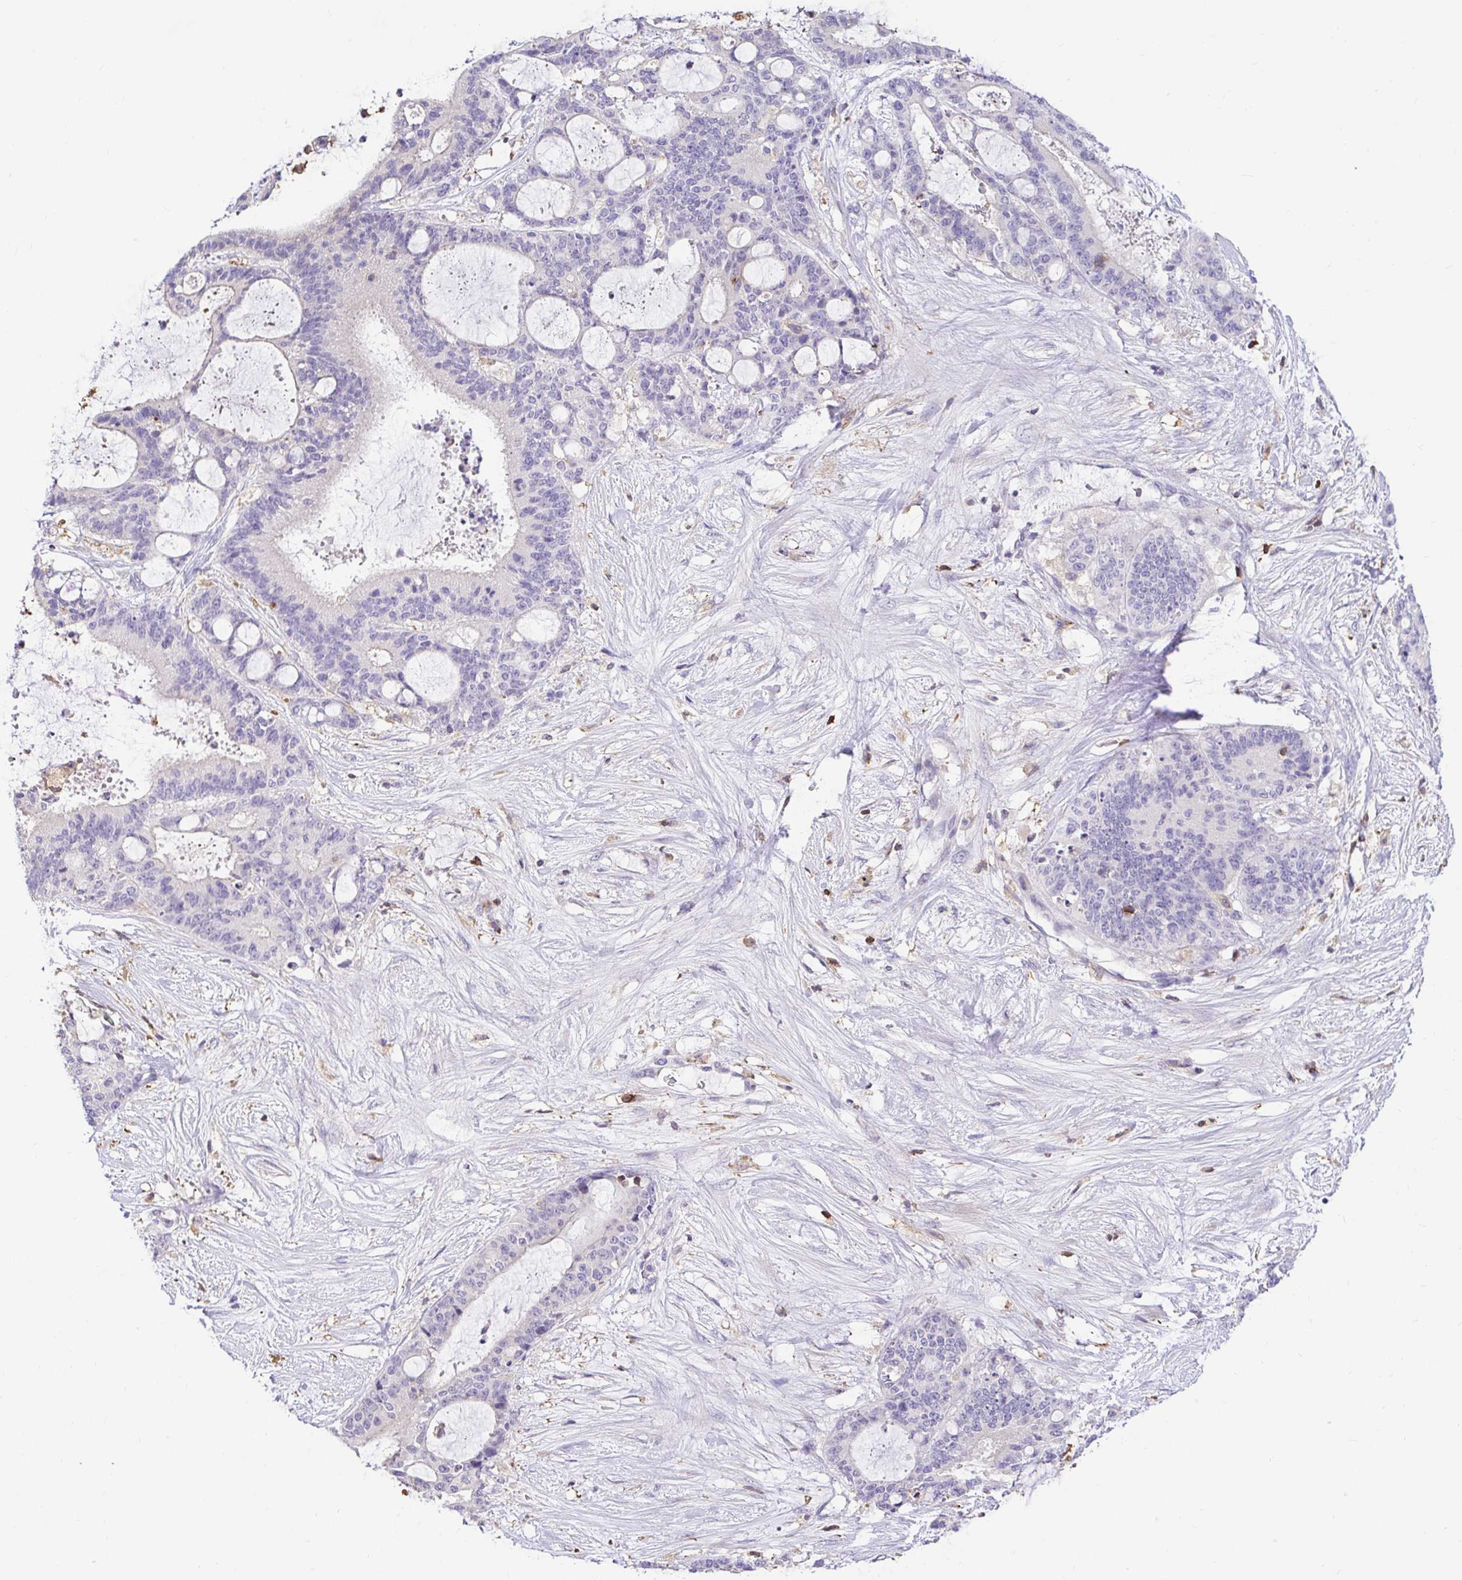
{"staining": {"intensity": "negative", "quantity": "none", "location": "none"}, "tissue": "liver cancer", "cell_type": "Tumor cells", "image_type": "cancer", "snomed": [{"axis": "morphology", "description": "Normal tissue, NOS"}, {"axis": "morphology", "description": "Cholangiocarcinoma"}, {"axis": "topography", "description": "Liver"}, {"axis": "topography", "description": "Peripheral nerve tissue"}], "caption": "An image of liver cancer stained for a protein displays no brown staining in tumor cells.", "gene": "SKAP1", "patient": {"sex": "female", "age": 73}}